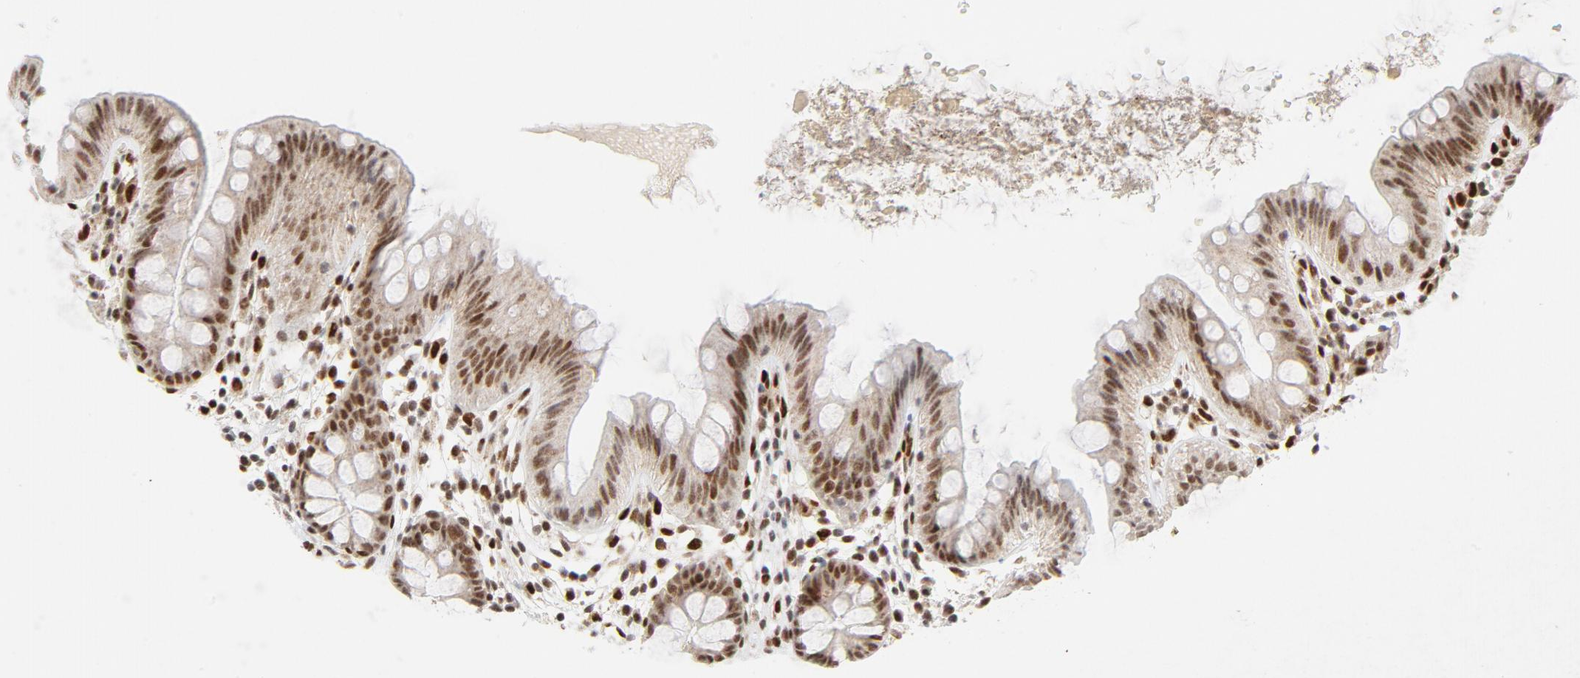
{"staining": {"intensity": "moderate", "quantity": ">75%", "location": "nuclear"}, "tissue": "colon", "cell_type": "Endothelial cells", "image_type": "normal", "snomed": [{"axis": "morphology", "description": "Normal tissue, NOS"}, {"axis": "topography", "description": "Smooth muscle"}, {"axis": "topography", "description": "Colon"}], "caption": "Immunohistochemical staining of normal colon displays medium levels of moderate nuclear staining in about >75% of endothelial cells. (Brightfield microscopy of DAB IHC at high magnification).", "gene": "MEF2A", "patient": {"sex": "male", "age": 67}}